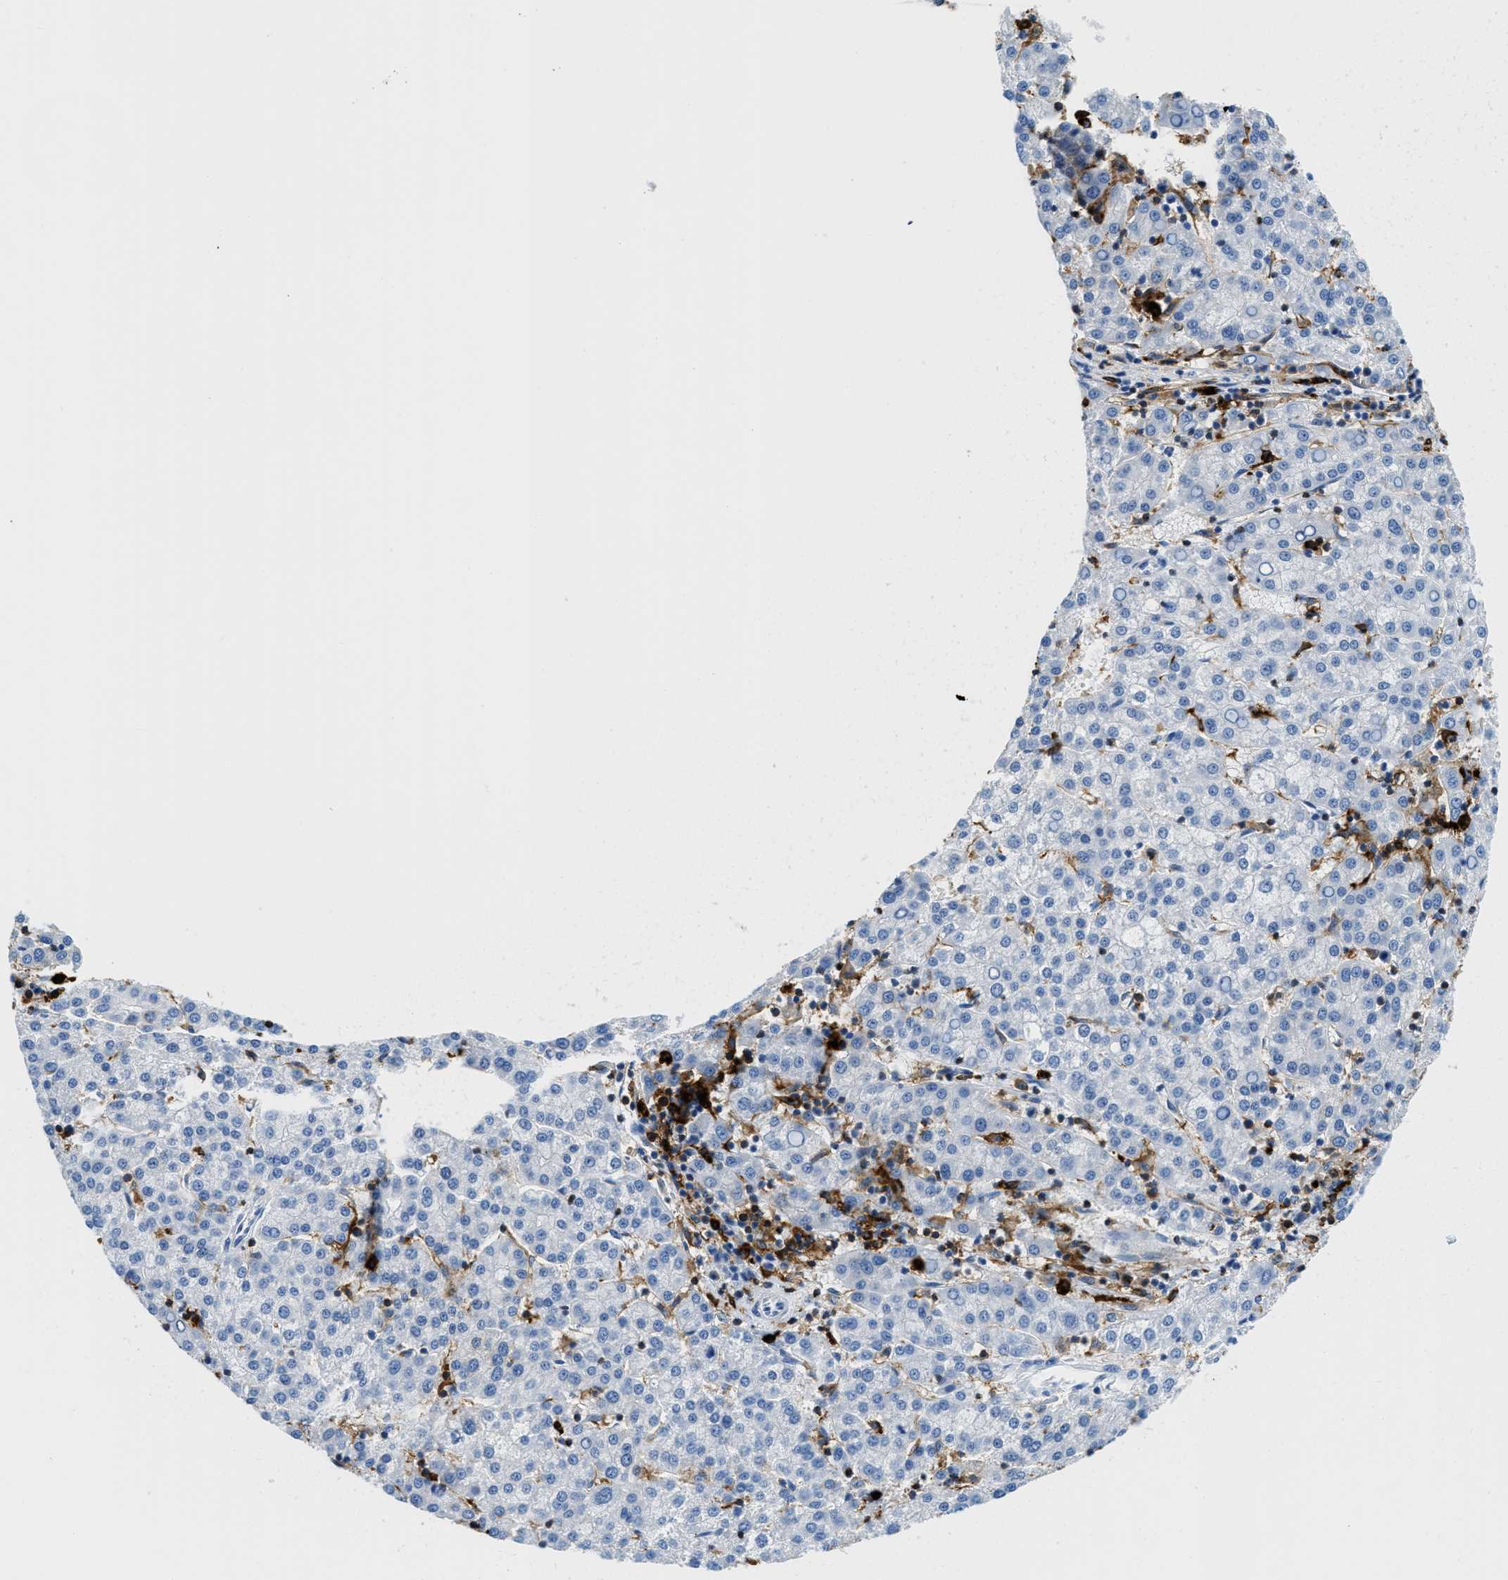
{"staining": {"intensity": "negative", "quantity": "none", "location": "none"}, "tissue": "liver cancer", "cell_type": "Tumor cells", "image_type": "cancer", "snomed": [{"axis": "morphology", "description": "Carcinoma, Hepatocellular, NOS"}, {"axis": "topography", "description": "Liver"}], "caption": "The micrograph shows no staining of tumor cells in hepatocellular carcinoma (liver).", "gene": "CD226", "patient": {"sex": "female", "age": 58}}